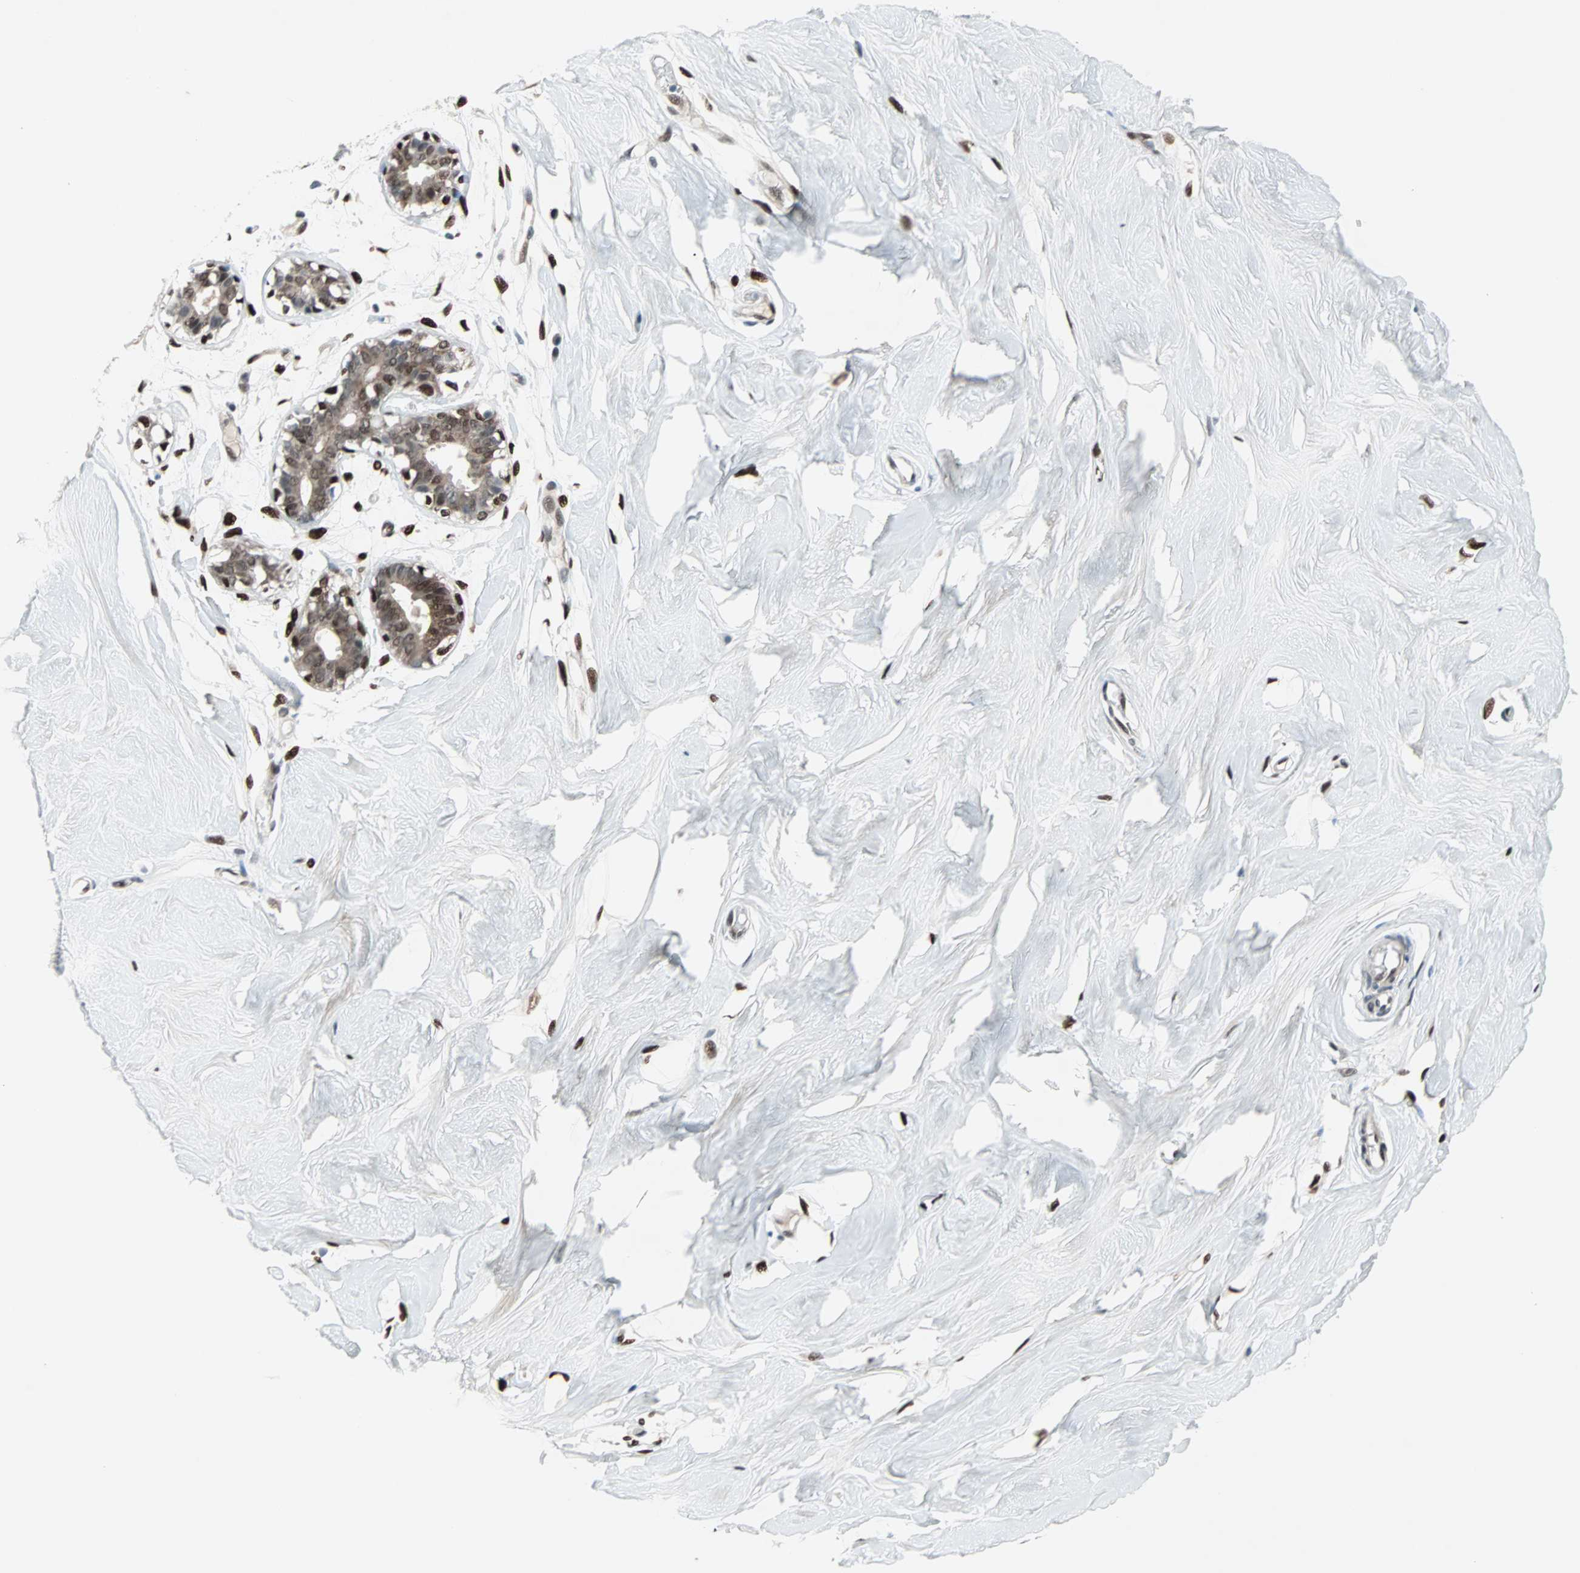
{"staining": {"intensity": "negative", "quantity": "none", "location": "none"}, "tissue": "breast", "cell_type": "Adipocytes", "image_type": "normal", "snomed": [{"axis": "morphology", "description": "Normal tissue, NOS"}, {"axis": "topography", "description": "Breast"}, {"axis": "topography", "description": "Soft tissue"}], "caption": "A high-resolution histopathology image shows IHC staining of normal breast, which displays no significant positivity in adipocytes.", "gene": "WWTR1", "patient": {"sex": "female", "age": 25}}